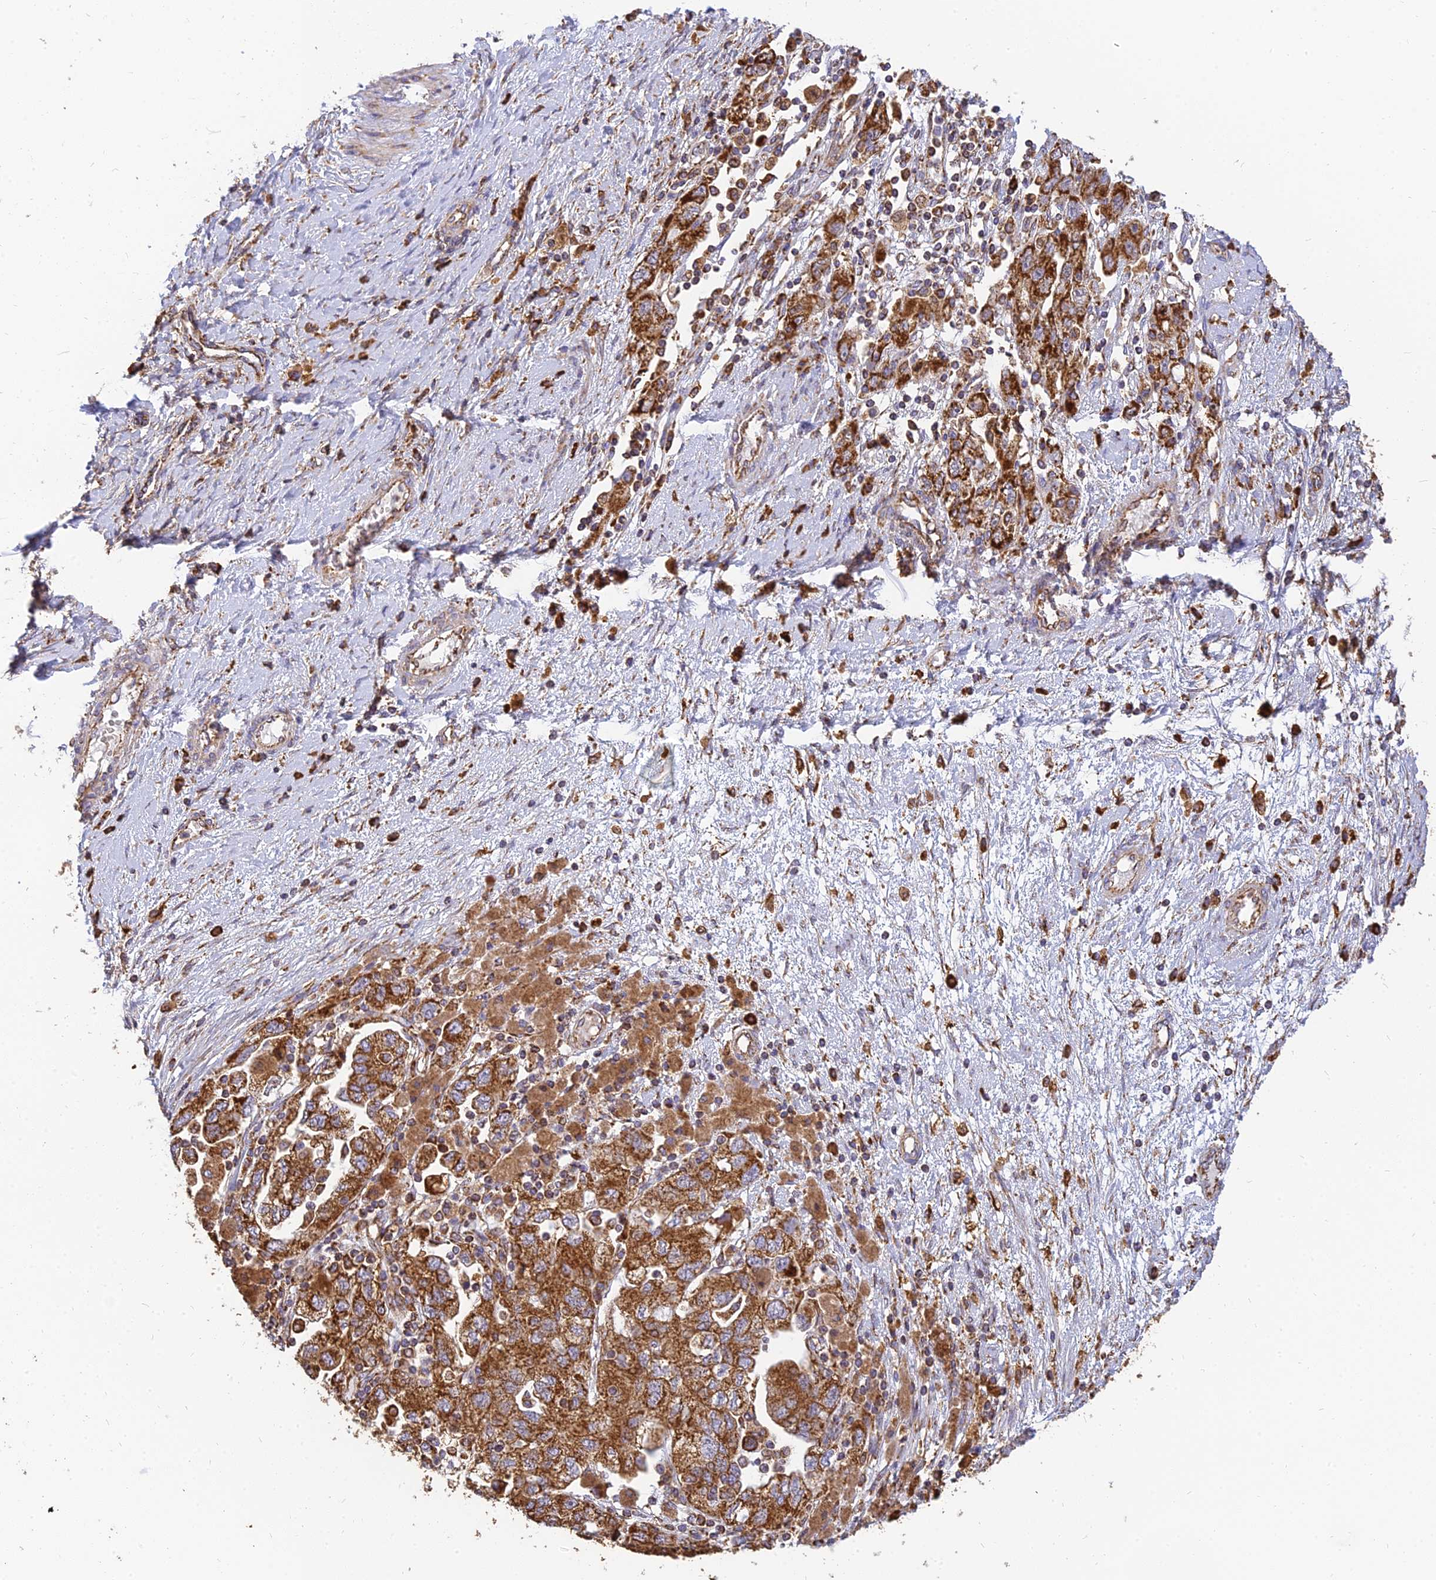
{"staining": {"intensity": "strong", "quantity": ">75%", "location": "cytoplasmic/membranous"}, "tissue": "ovarian cancer", "cell_type": "Tumor cells", "image_type": "cancer", "snomed": [{"axis": "morphology", "description": "Carcinoma, NOS"}, {"axis": "morphology", "description": "Cystadenocarcinoma, serous, NOS"}, {"axis": "topography", "description": "Ovary"}], "caption": "Human serous cystadenocarcinoma (ovarian) stained with a brown dye demonstrates strong cytoplasmic/membranous positive positivity in approximately >75% of tumor cells.", "gene": "THUMPD2", "patient": {"sex": "female", "age": 69}}